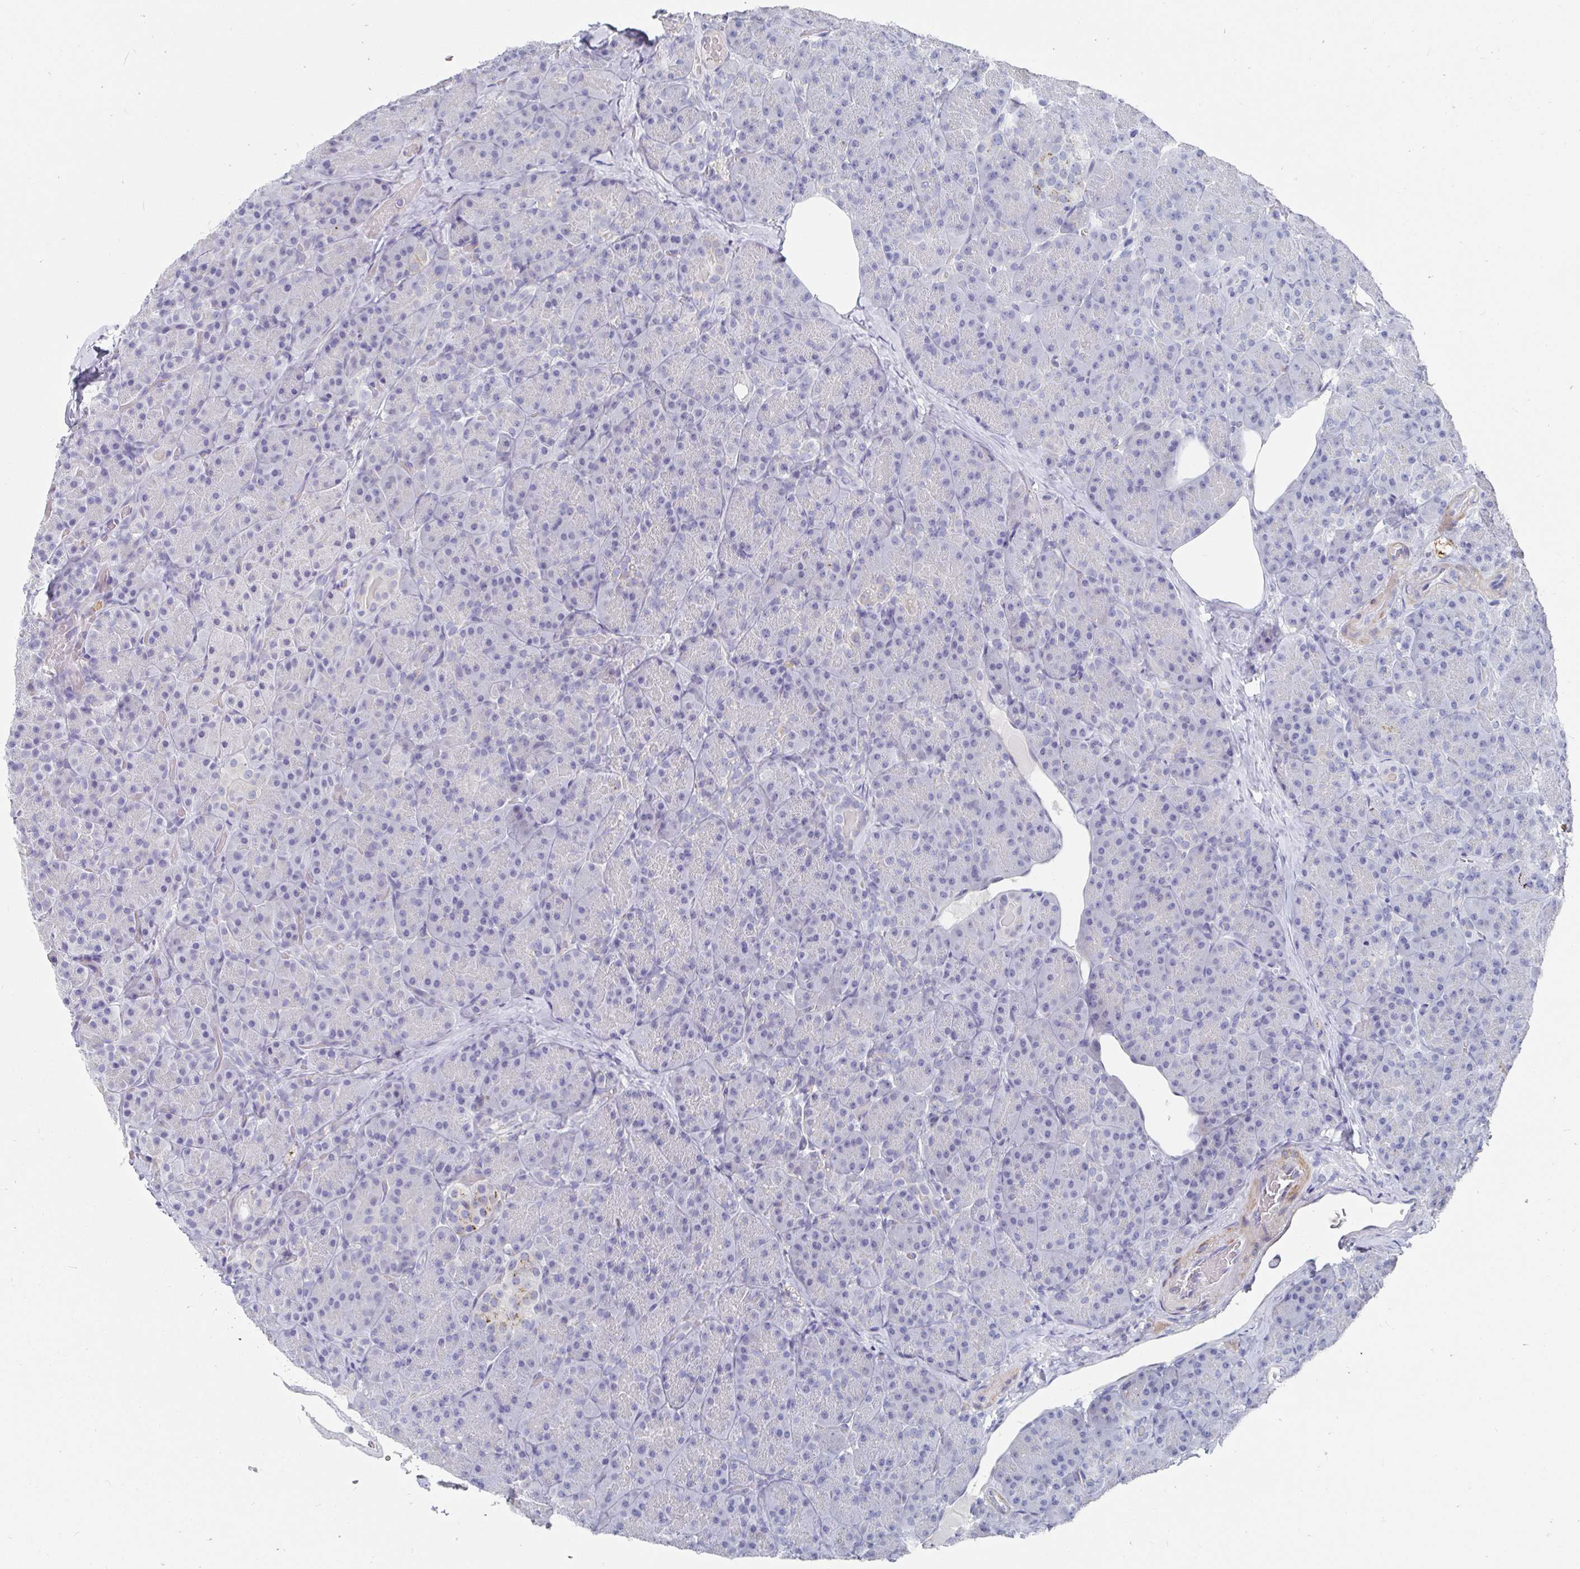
{"staining": {"intensity": "negative", "quantity": "none", "location": "none"}, "tissue": "pancreas", "cell_type": "Exocrine glandular cells", "image_type": "normal", "snomed": [{"axis": "morphology", "description": "Normal tissue, NOS"}, {"axis": "topography", "description": "Pancreas"}], "caption": "Pancreas stained for a protein using immunohistochemistry (IHC) shows no expression exocrine glandular cells.", "gene": "ZFP82", "patient": {"sex": "male", "age": 57}}